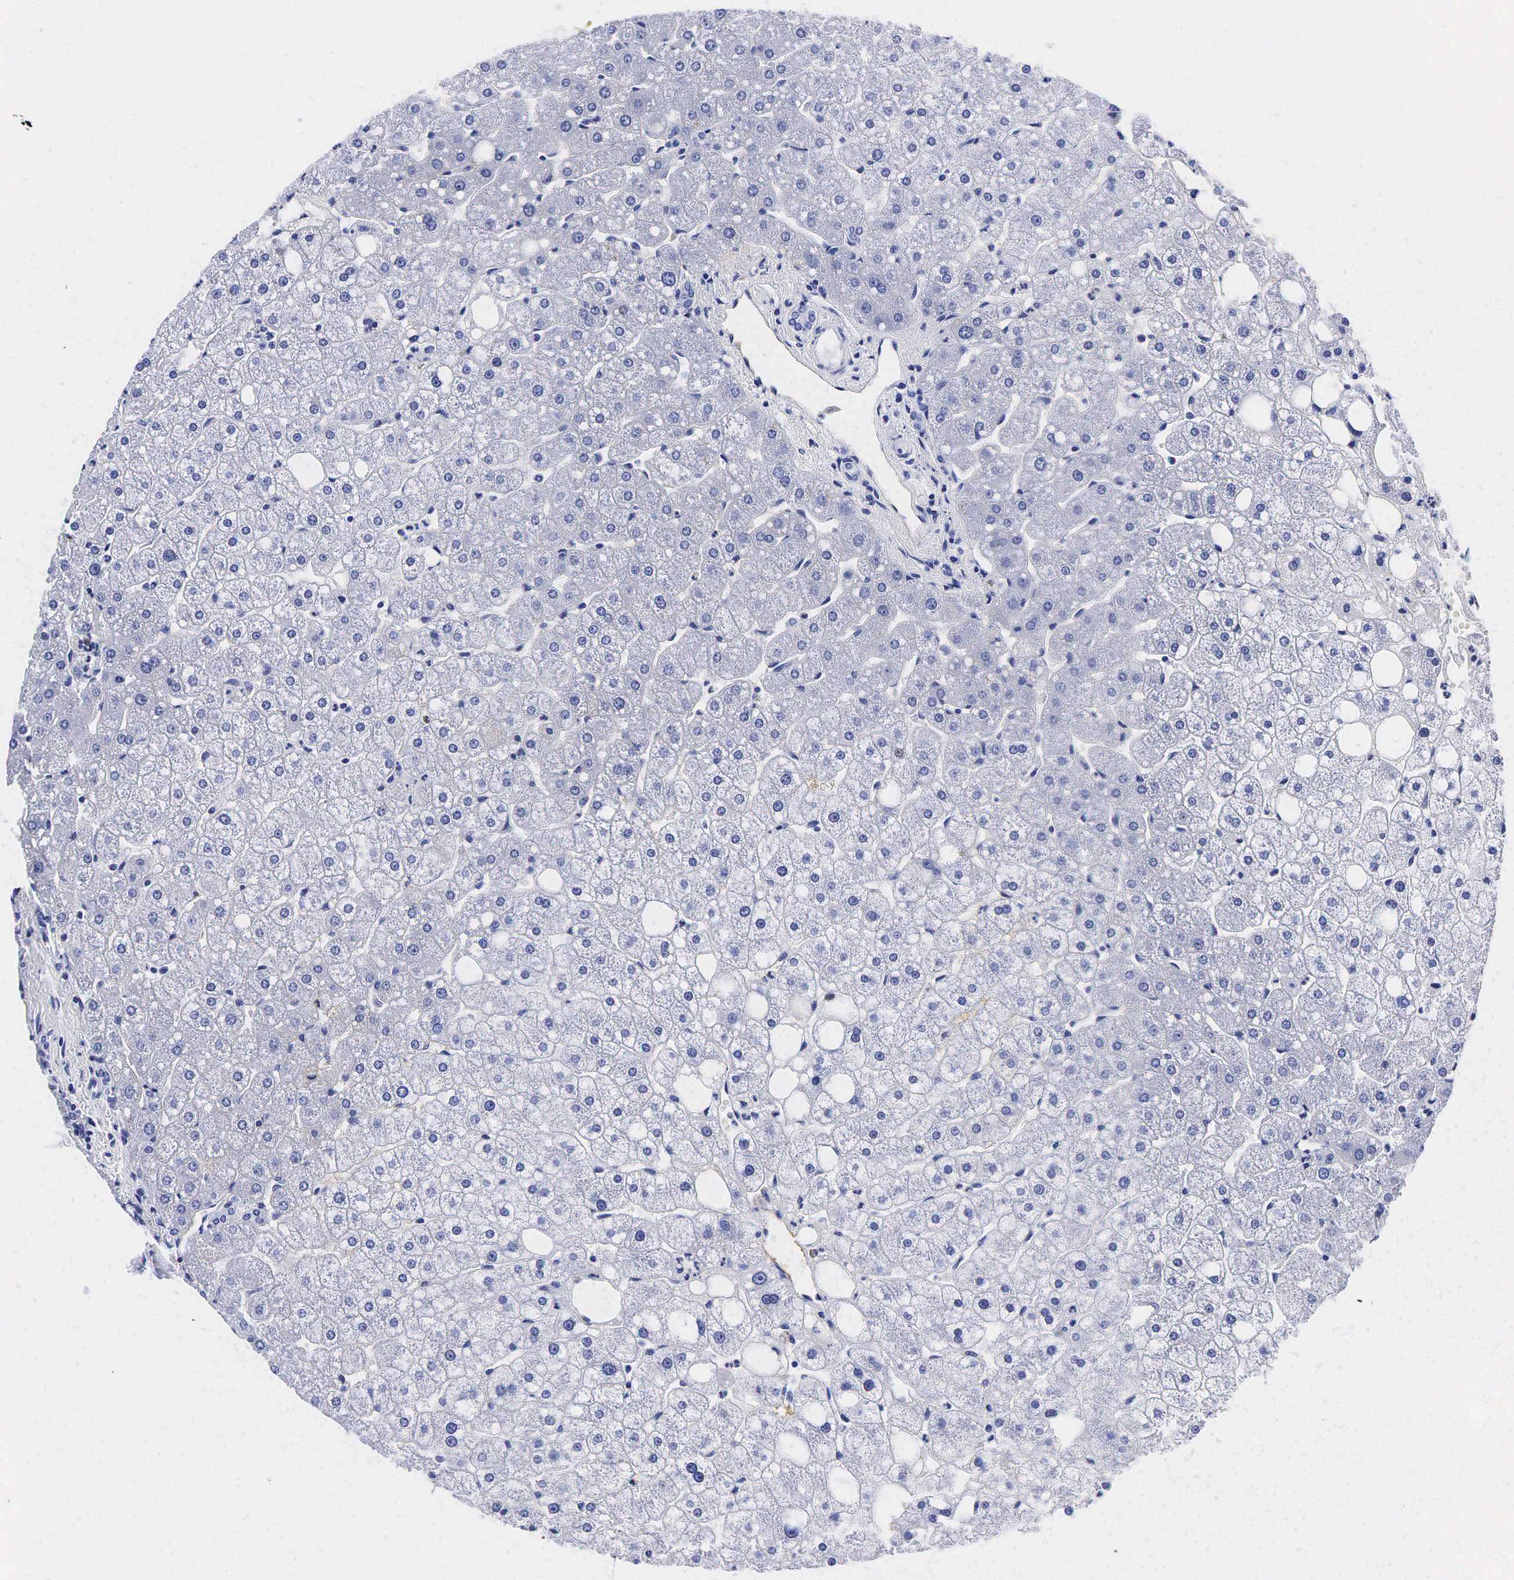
{"staining": {"intensity": "negative", "quantity": "none", "location": "none"}, "tissue": "liver", "cell_type": "Cholangiocytes", "image_type": "normal", "snomed": [{"axis": "morphology", "description": "Normal tissue, NOS"}, {"axis": "topography", "description": "Liver"}], "caption": "The image exhibits no significant expression in cholangiocytes of liver. Brightfield microscopy of immunohistochemistry stained with DAB (brown) and hematoxylin (blue), captured at high magnification.", "gene": "TG", "patient": {"sex": "male", "age": 35}}